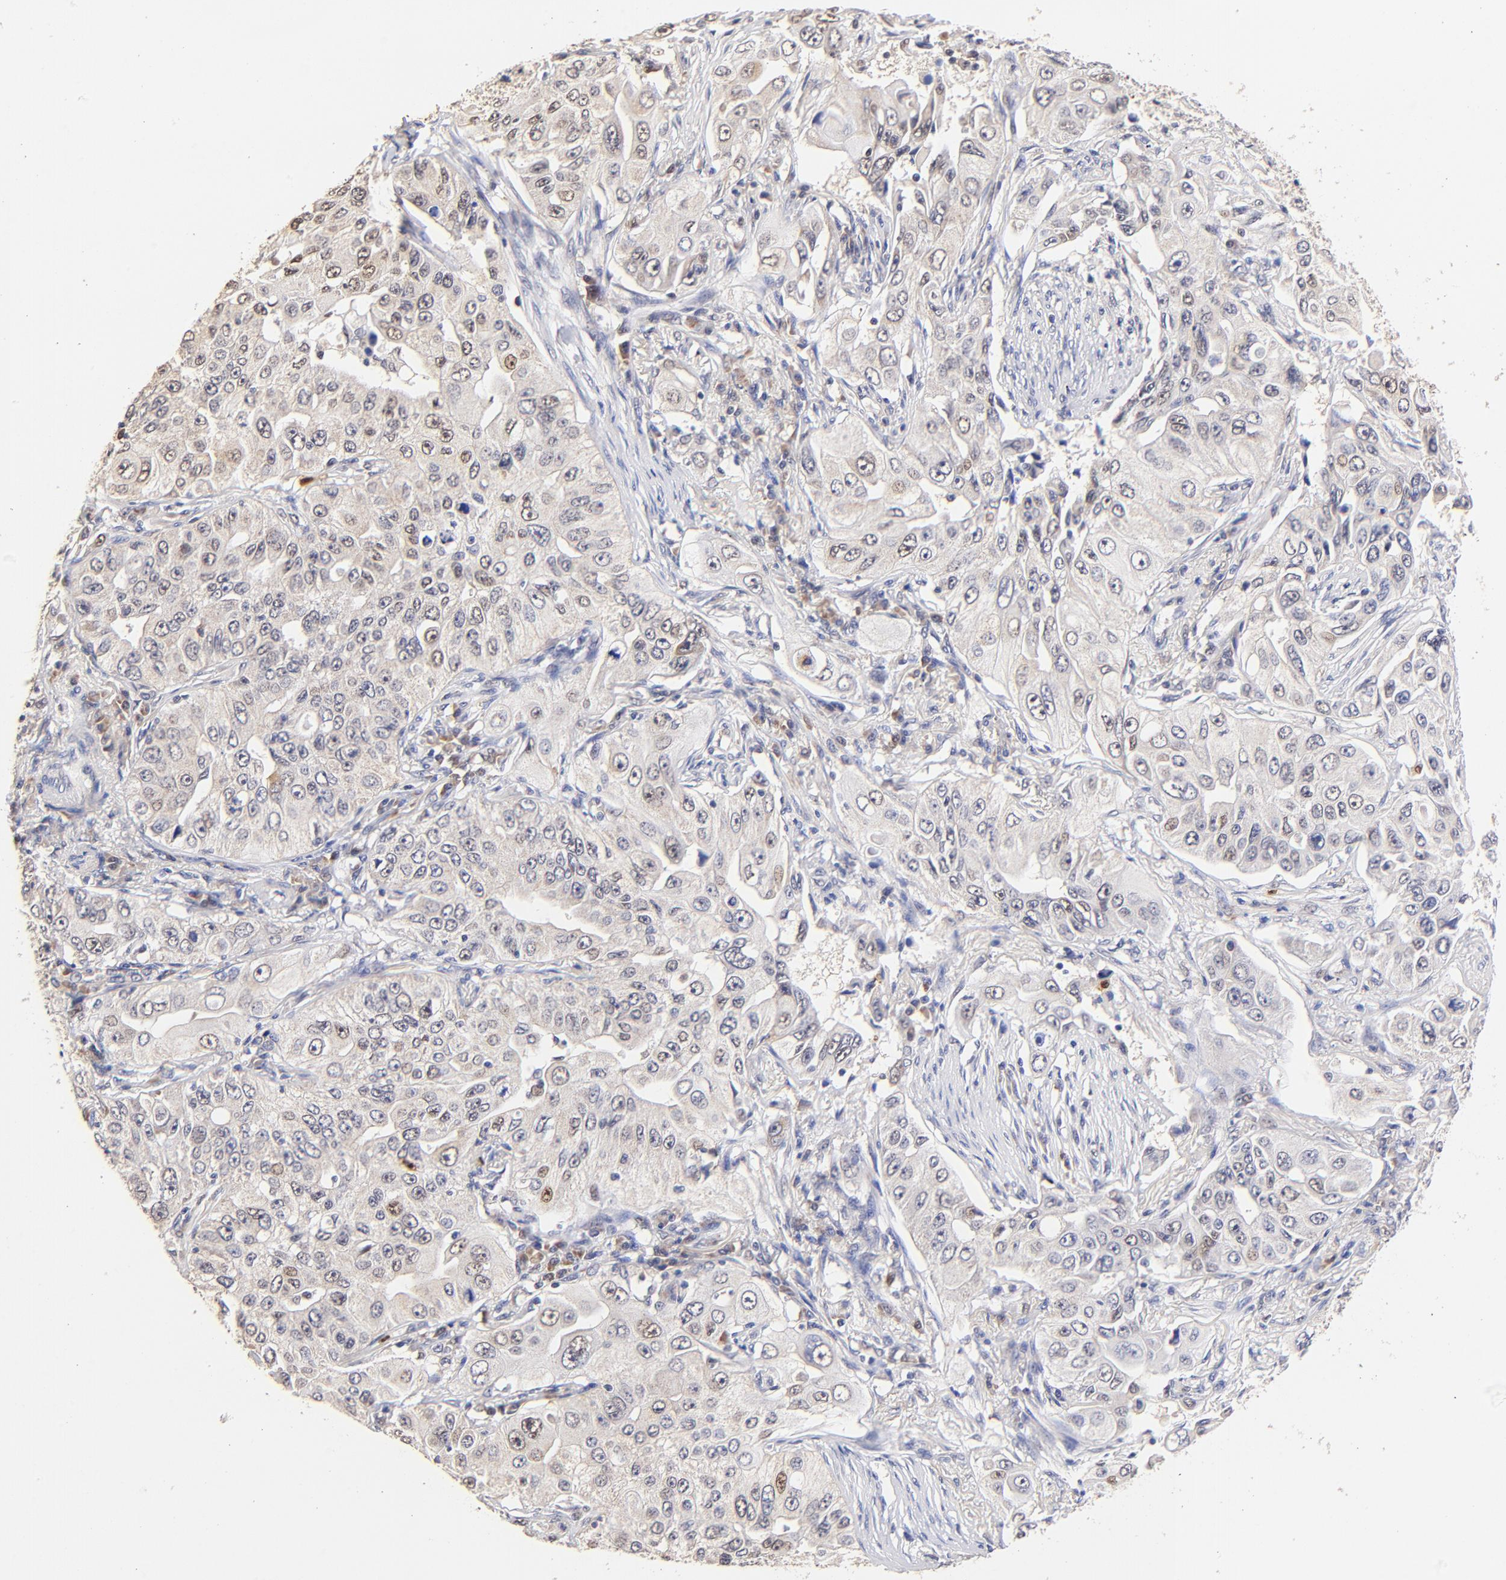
{"staining": {"intensity": "weak", "quantity": "<25%", "location": "cytoplasmic/membranous"}, "tissue": "lung cancer", "cell_type": "Tumor cells", "image_type": "cancer", "snomed": [{"axis": "morphology", "description": "Adenocarcinoma, NOS"}, {"axis": "topography", "description": "Lung"}], "caption": "Protein analysis of adenocarcinoma (lung) exhibits no significant expression in tumor cells.", "gene": "BBOF1", "patient": {"sex": "male", "age": 84}}